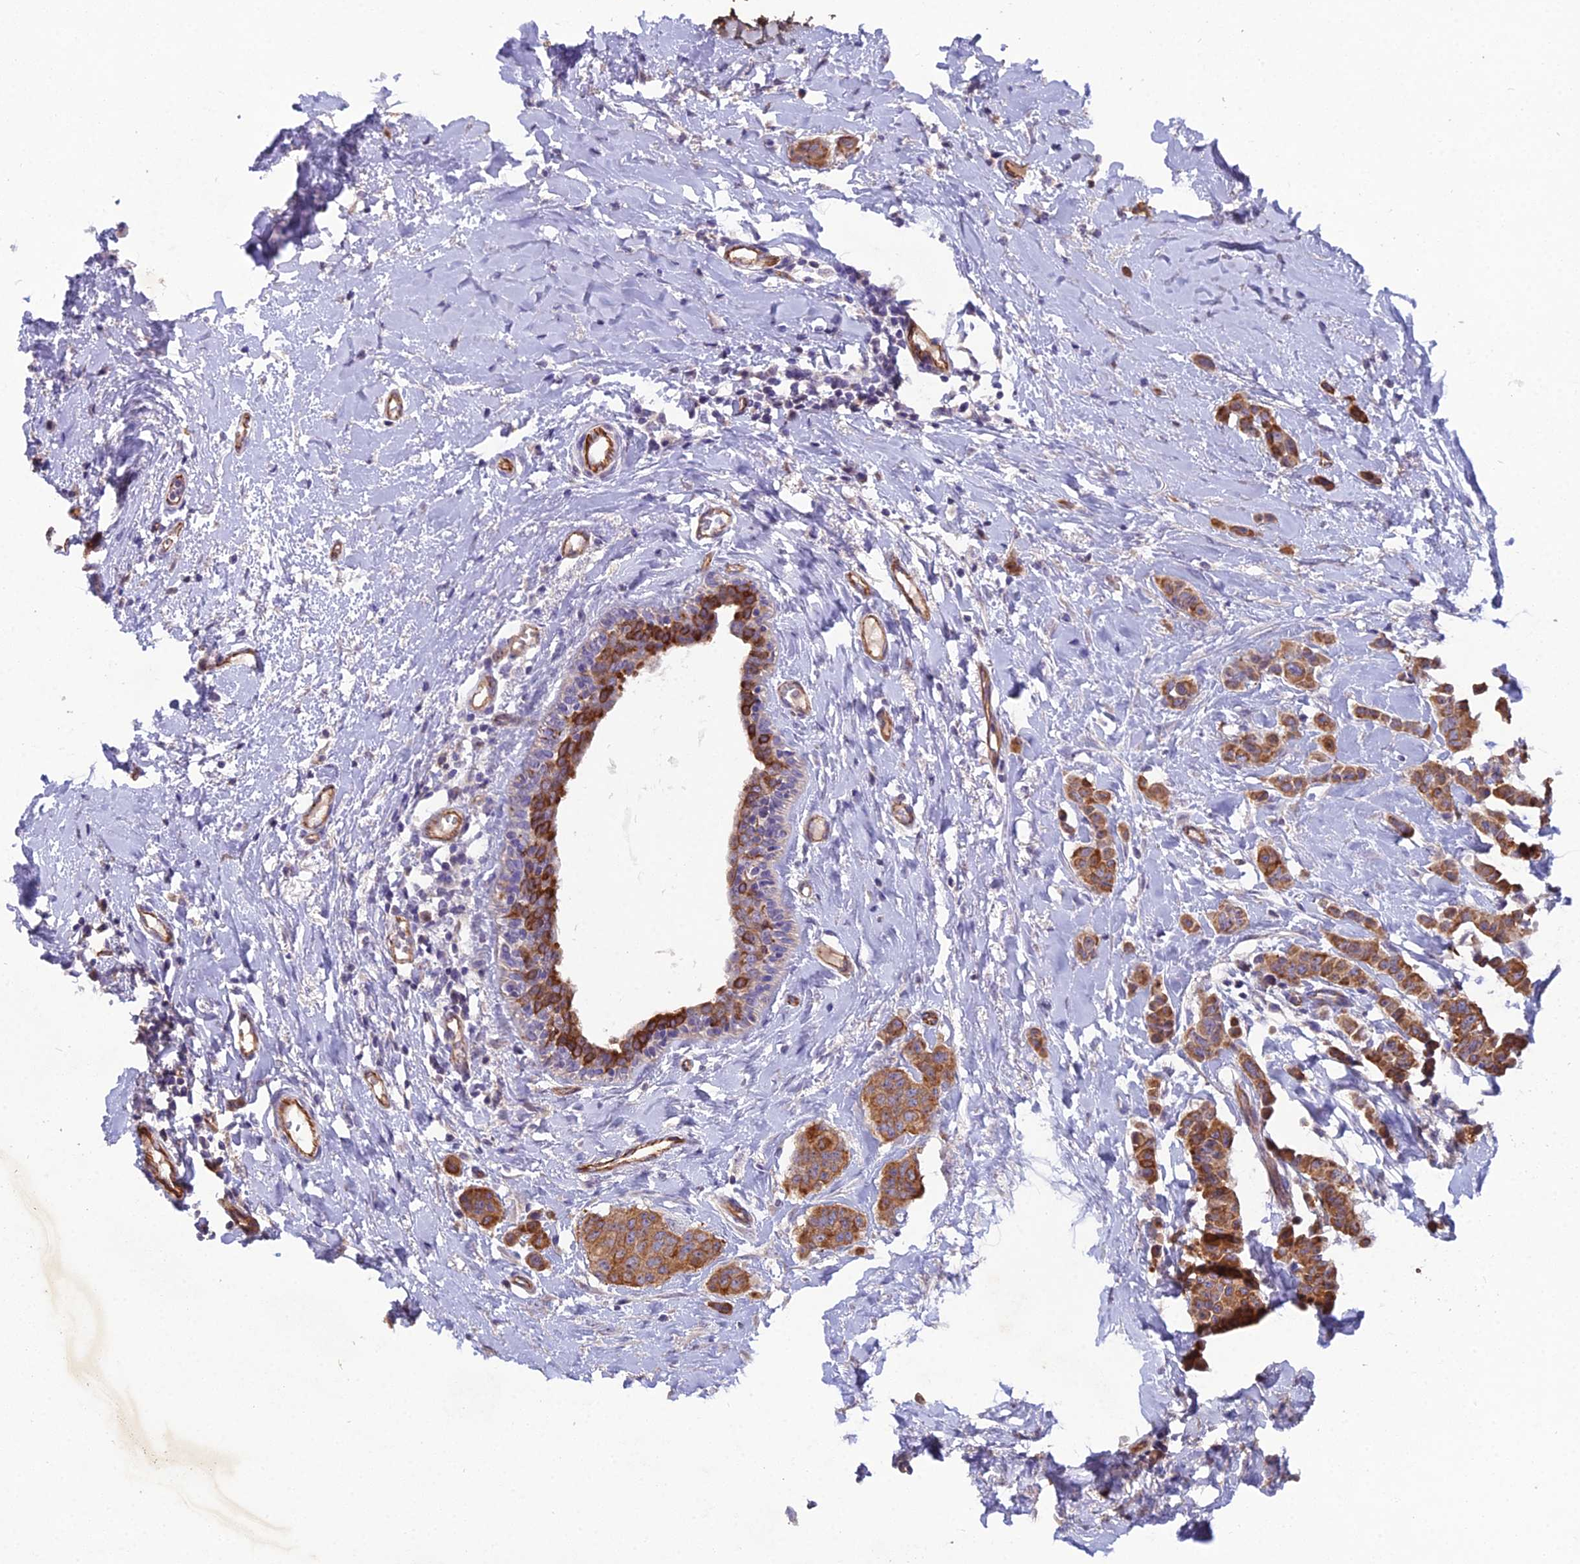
{"staining": {"intensity": "moderate", "quantity": ">75%", "location": "cytoplasmic/membranous"}, "tissue": "breast cancer", "cell_type": "Tumor cells", "image_type": "cancer", "snomed": [{"axis": "morphology", "description": "Duct carcinoma"}, {"axis": "topography", "description": "Breast"}], "caption": "Infiltrating ductal carcinoma (breast) stained for a protein displays moderate cytoplasmic/membranous positivity in tumor cells. (Stains: DAB (3,3'-diaminobenzidine) in brown, nuclei in blue, Microscopy: brightfield microscopy at high magnification).", "gene": "CFAP47", "patient": {"sex": "female", "age": 40}}